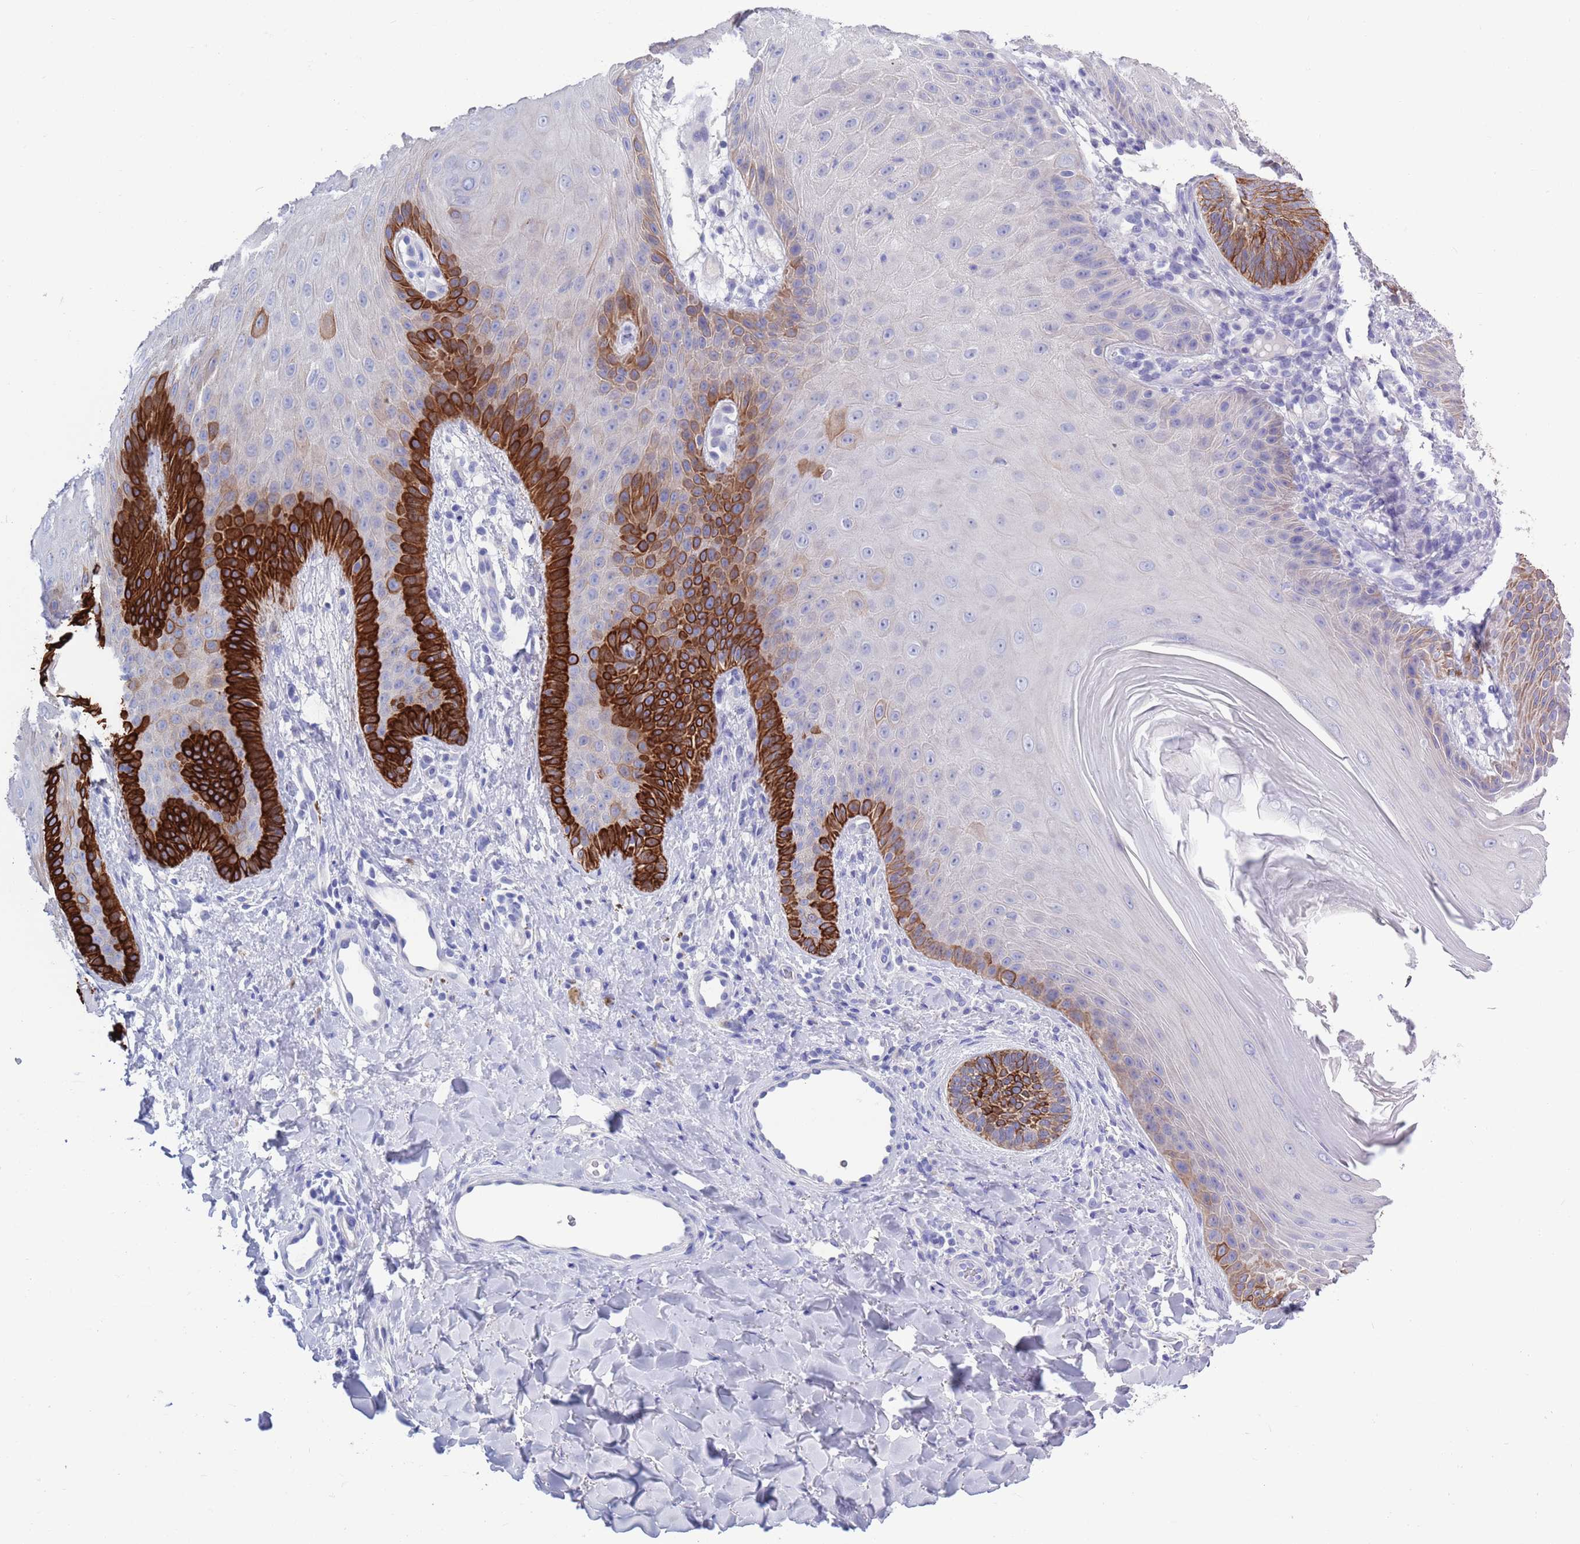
{"staining": {"intensity": "strong", "quantity": "25%-75%", "location": "cytoplasmic/membranous"}, "tissue": "skin", "cell_type": "Epidermal cells", "image_type": "normal", "snomed": [{"axis": "morphology", "description": "Normal tissue, NOS"}, {"axis": "morphology", "description": "Neoplasm, malignant, NOS"}, {"axis": "topography", "description": "Anal"}], "caption": "Protein staining demonstrates strong cytoplasmic/membranous positivity in about 25%-75% of epidermal cells in unremarkable skin.", "gene": "MTMR2", "patient": {"sex": "male", "age": 47}}